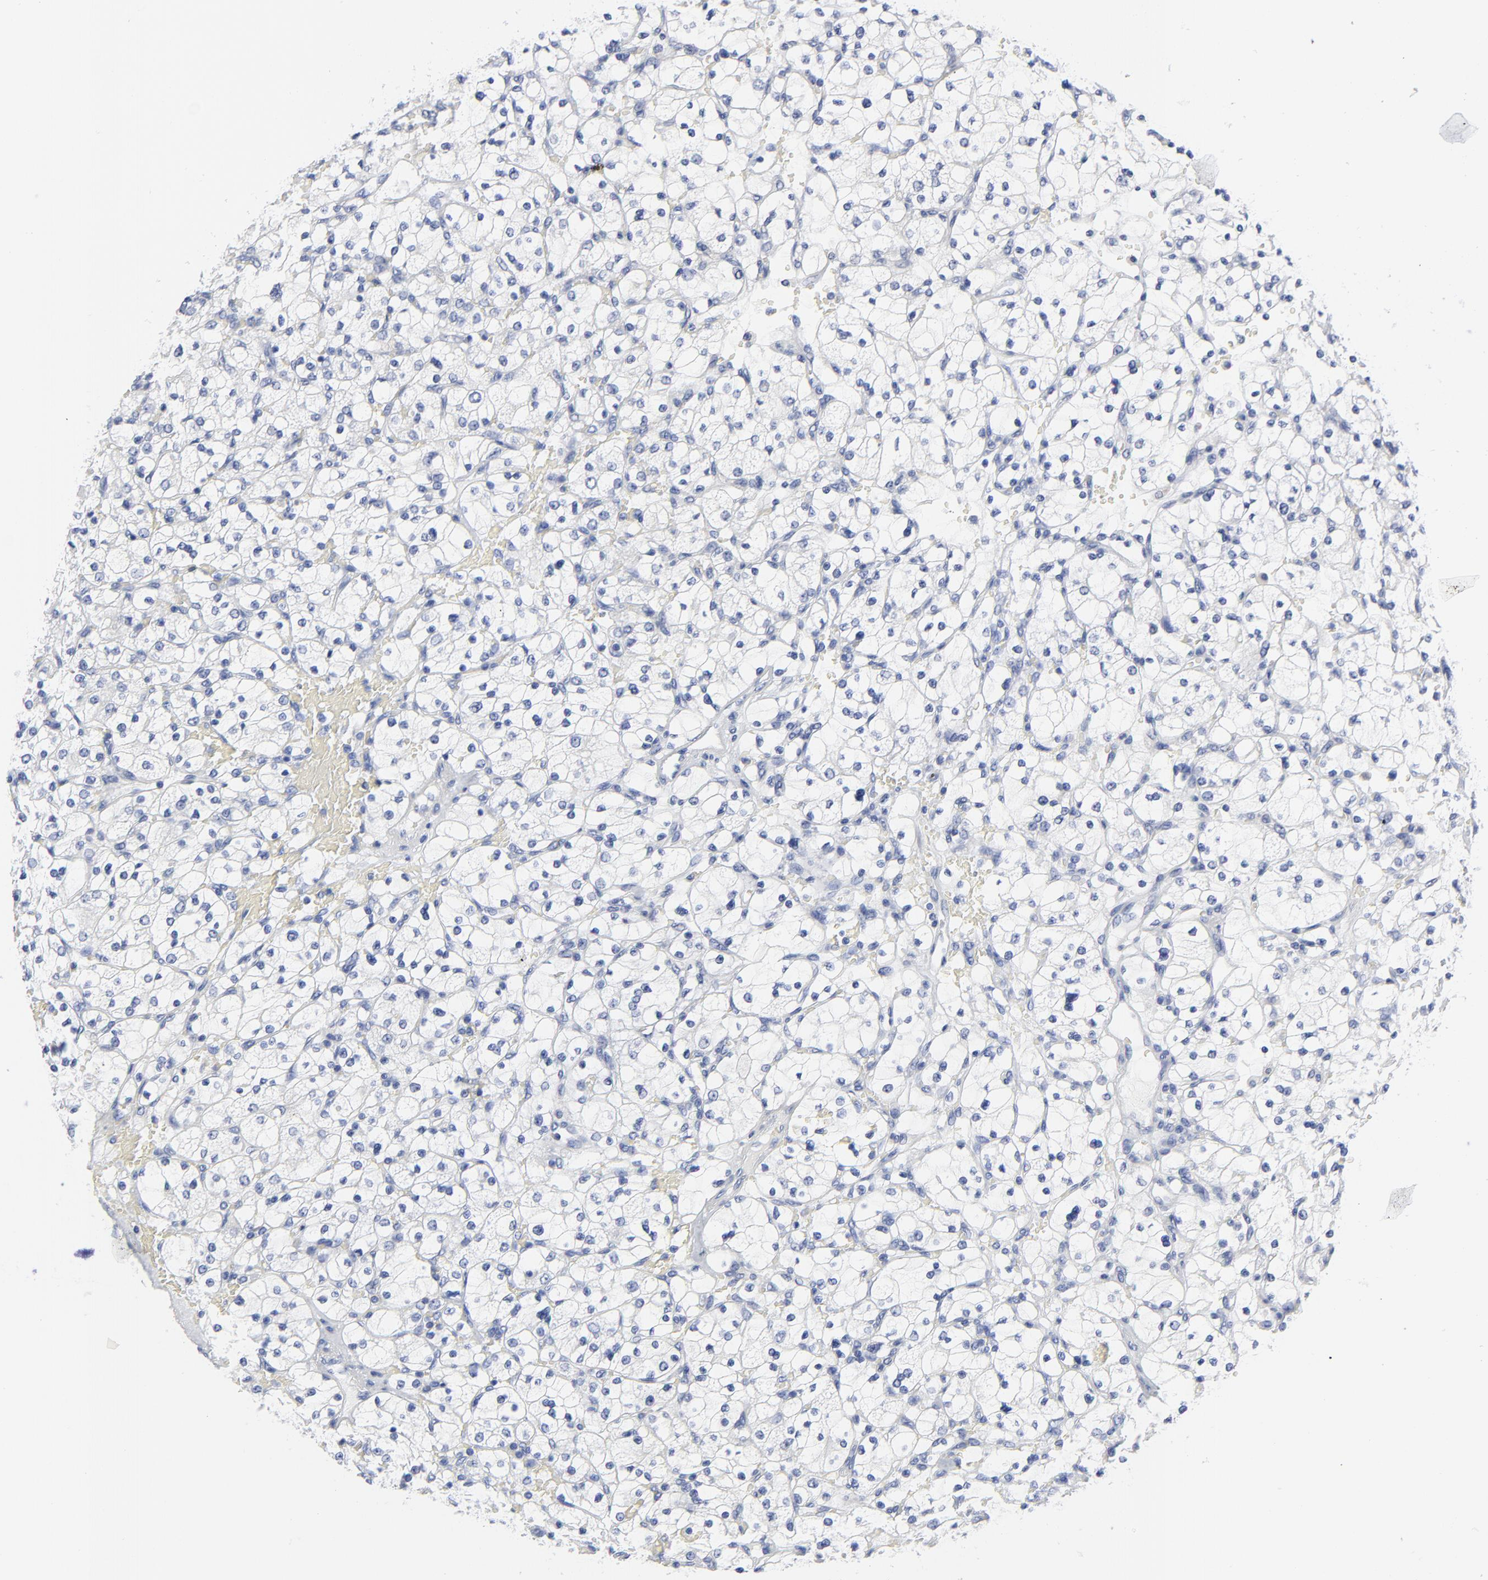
{"staining": {"intensity": "negative", "quantity": "none", "location": "none"}, "tissue": "renal cancer", "cell_type": "Tumor cells", "image_type": "cancer", "snomed": [{"axis": "morphology", "description": "Adenocarcinoma, NOS"}, {"axis": "topography", "description": "Kidney"}], "caption": "An image of renal adenocarcinoma stained for a protein exhibits no brown staining in tumor cells.", "gene": "STAT2", "patient": {"sex": "female", "age": 83}}